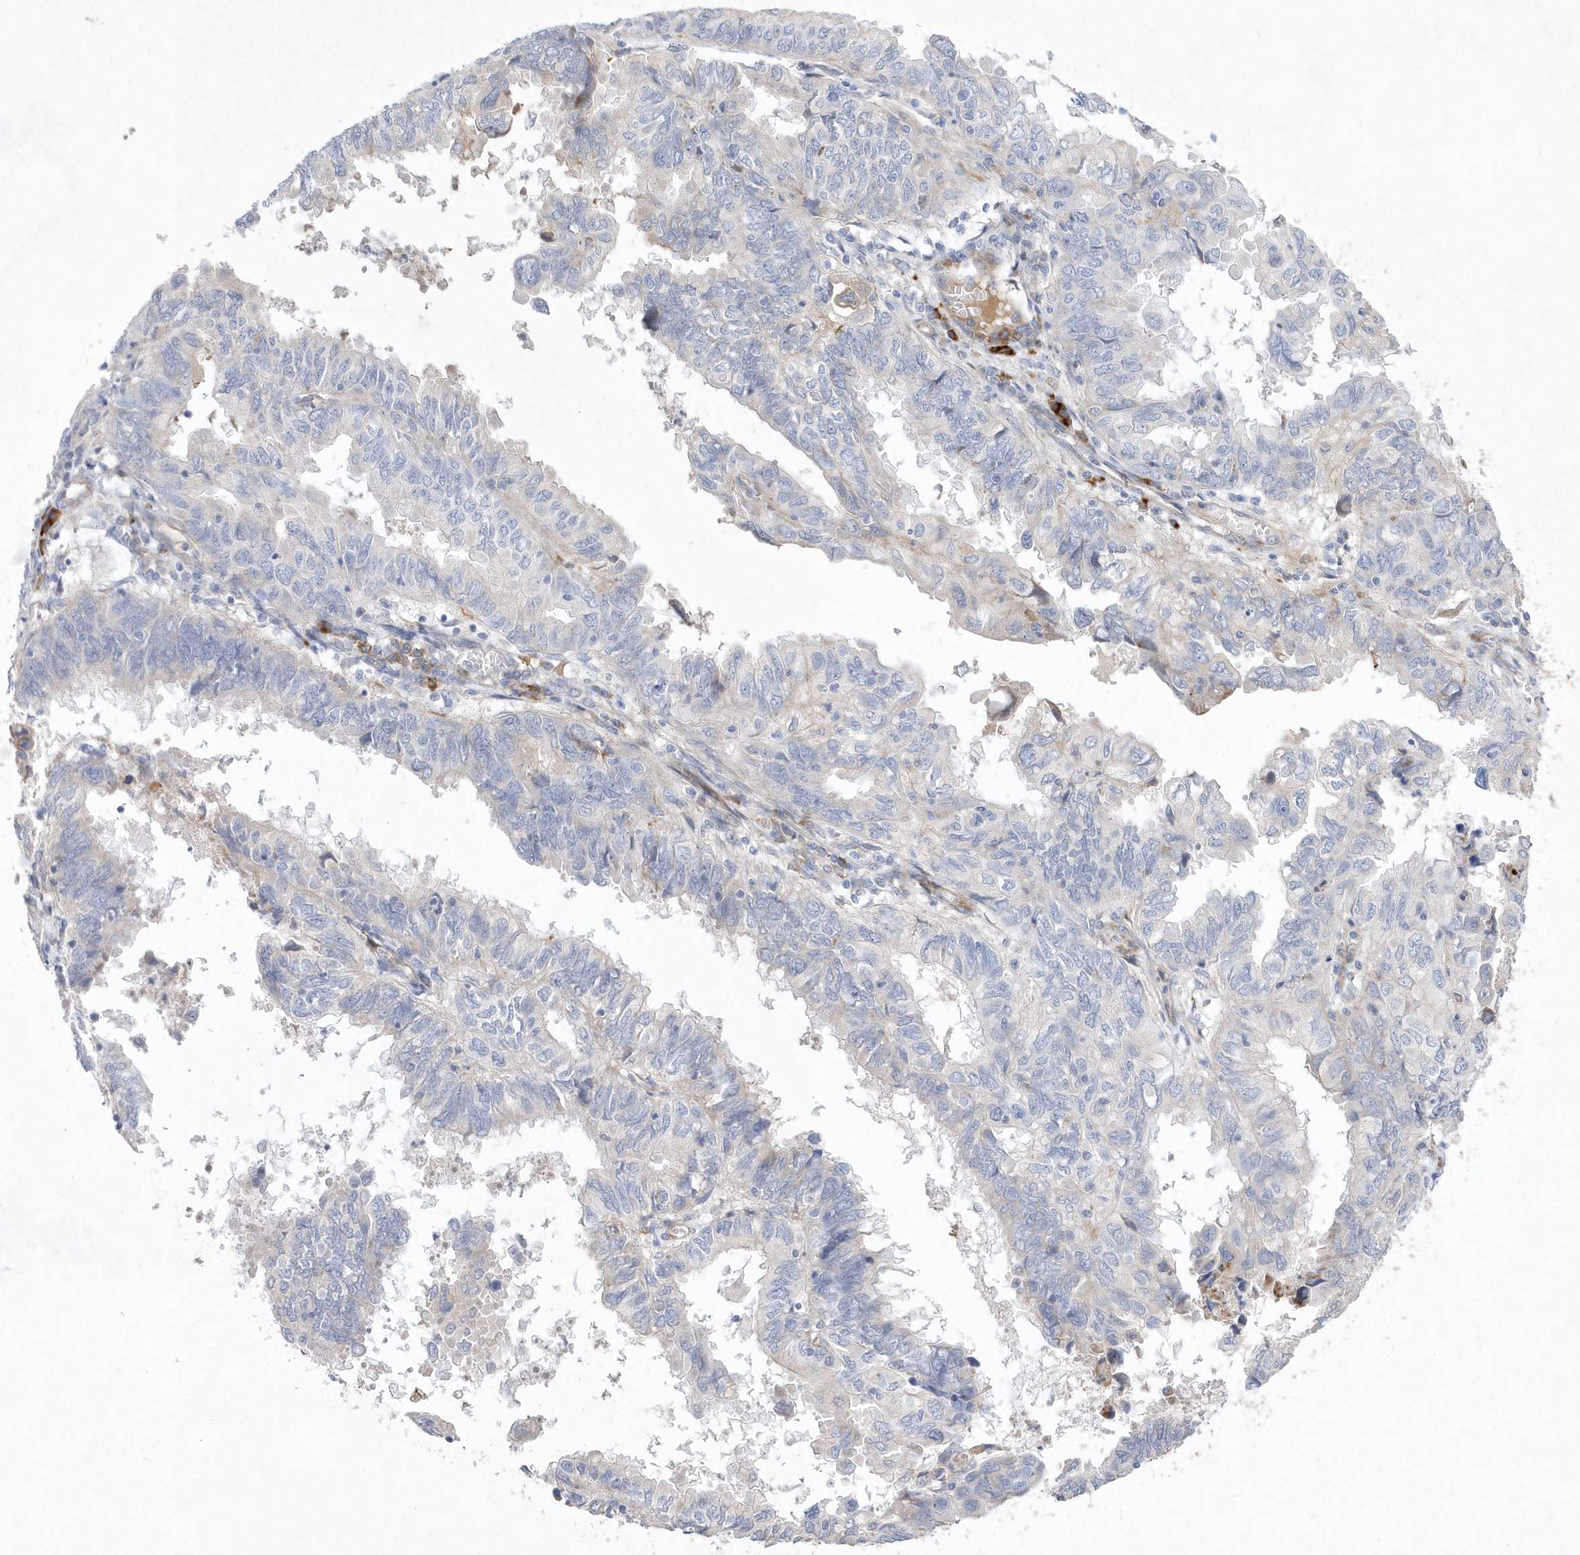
{"staining": {"intensity": "negative", "quantity": "none", "location": "none"}, "tissue": "endometrial cancer", "cell_type": "Tumor cells", "image_type": "cancer", "snomed": [{"axis": "morphology", "description": "Adenocarcinoma, NOS"}, {"axis": "topography", "description": "Uterus"}], "caption": "Immunohistochemistry (IHC) micrograph of endometrial cancer (adenocarcinoma) stained for a protein (brown), which exhibits no positivity in tumor cells. (Brightfield microscopy of DAB (3,3'-diaminobenzidine) IHC at high magnification).", "gene": "TMEM132B", "patient": {"sex": "female", "age": 77}}